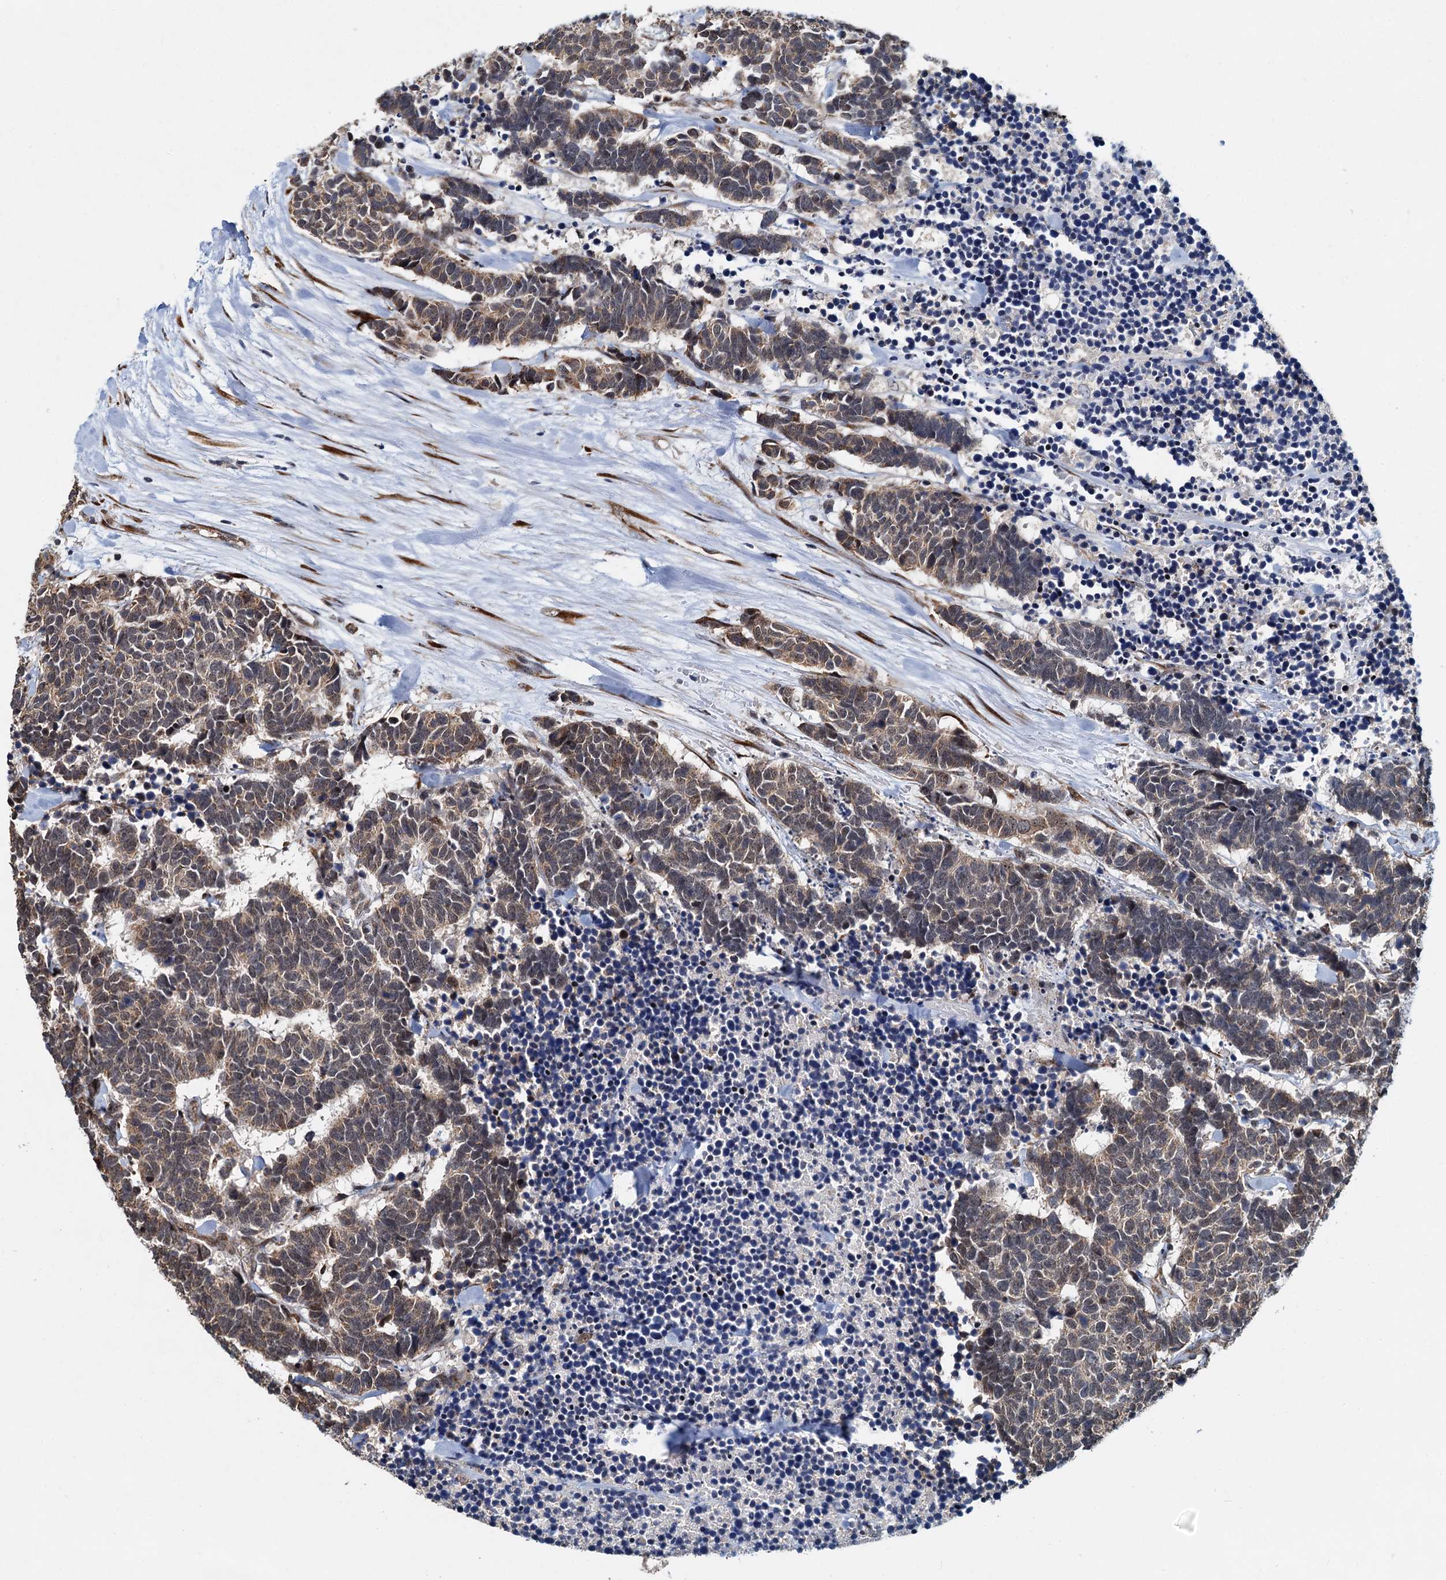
{"staining": {"intensity": "moderate", "quantity": ">75%", "location": "cytoplasmic/membranous"}, "tissue": "carcinoid", "cell_type": "Tumor cells", "image_type": "cancer", "snomed": [{"axis": "morphology", "description": "Carcinoma, NOS"}, {"axis": "morphology", "description": "Carcinoid, malignant, NOS"}, {"axis": "topography", "description": "Urinary bladder"}], "caption": "Human malignant carcinoid stained with a brown dye demonstrates moderate cytoplasmic/membranous positive expression in about >75% of tumor cells.", "gene": "DNAJC21", "patient": {"sex": "male", "age": 57}}